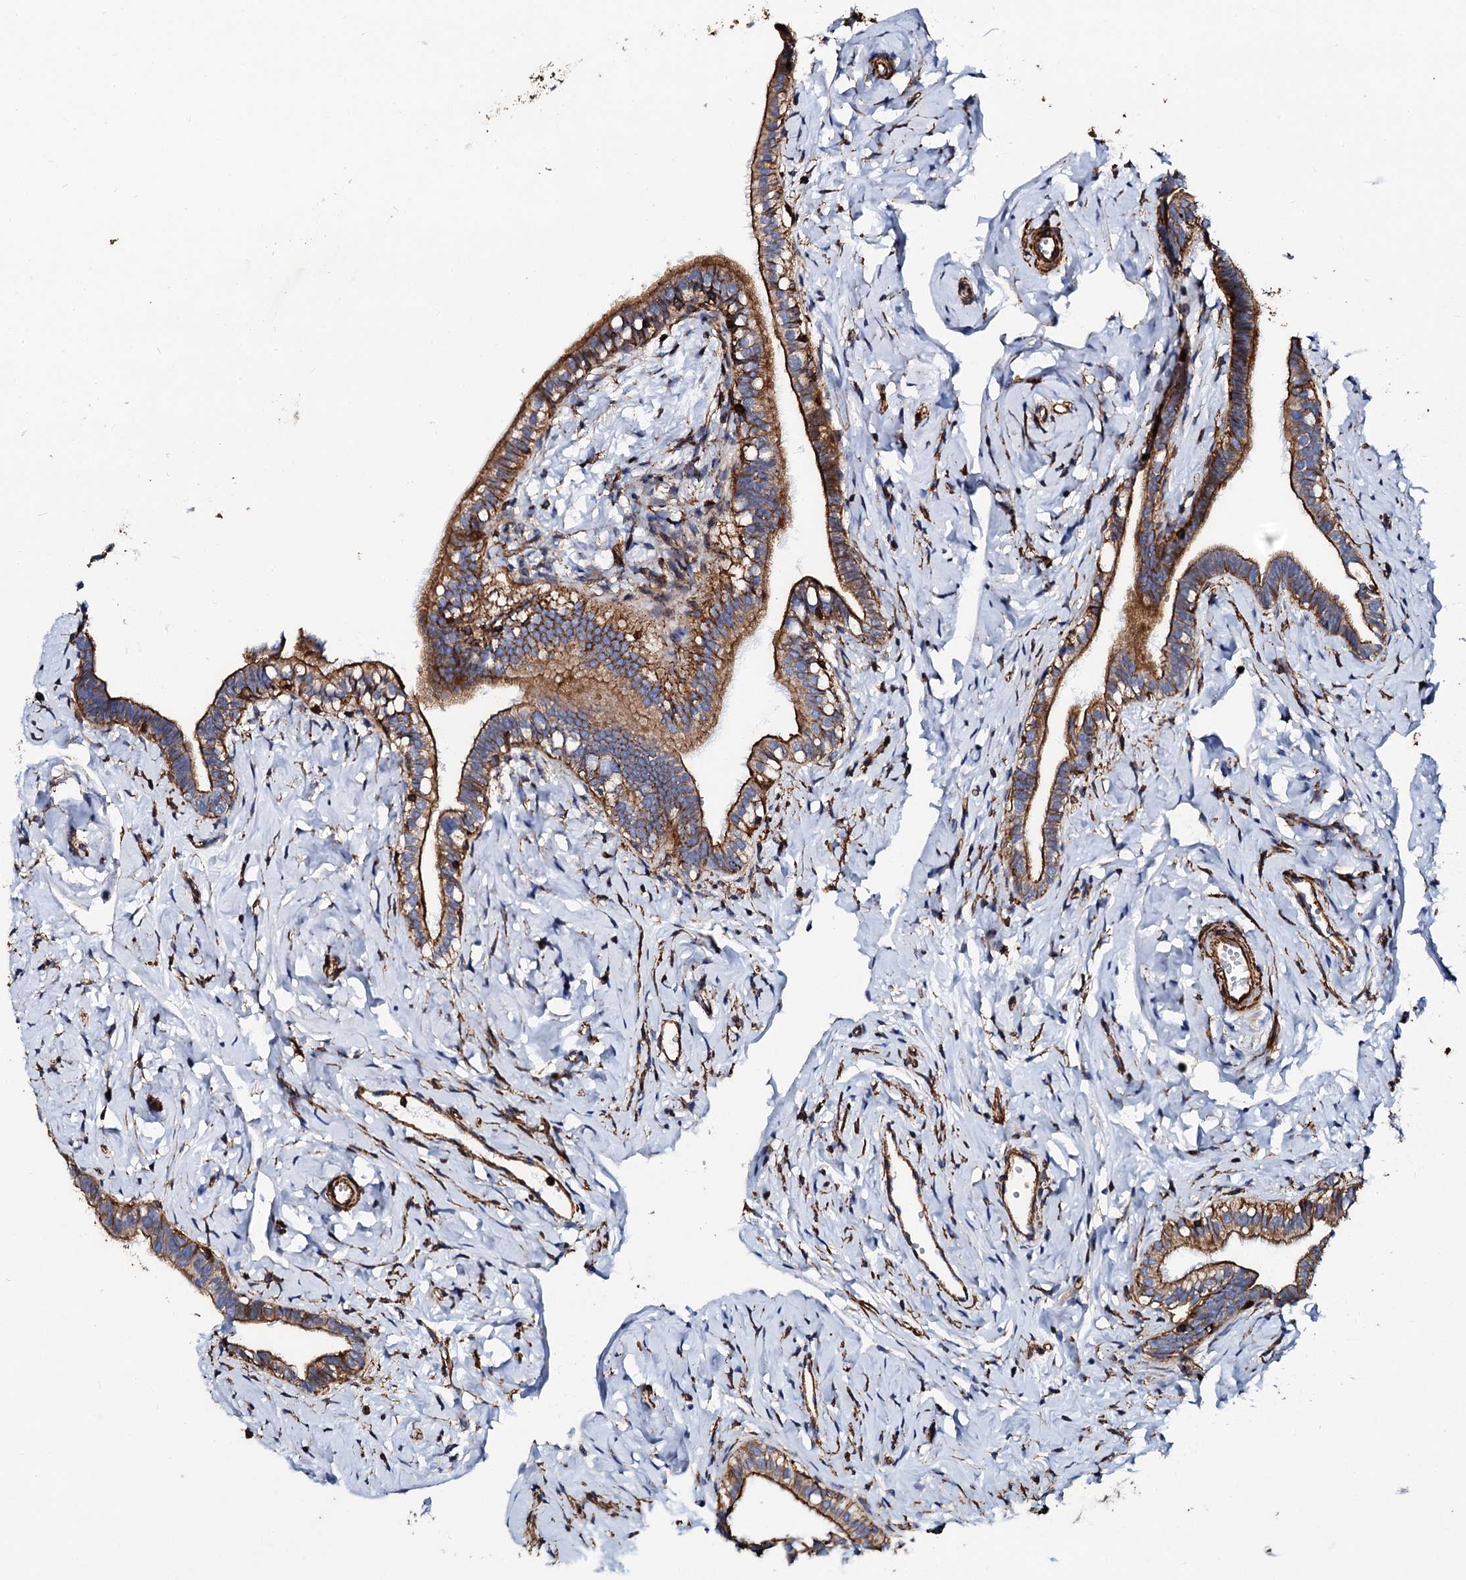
{"staining": {"intensity": "strong", "quantity": "25%-75%", "location": "cytoplasmic/membranous"}, "tissue": "fallopian tube", "cell_type": "Glandular cells", "image_type": "normal", "snomed": [{"axis": "morphology", "description": "Normal tissue, NOS"}, {"axis": "topography", "description": "Fallopian tube"}], "caption": "This is a photomicrograph of IHC staining of normal fallopian tube, which shows strong positivity in the cytoplasmic/membranous of glandular cells.", "gene": "INTS10", "patient": {"sex": "female", "age": 66}}